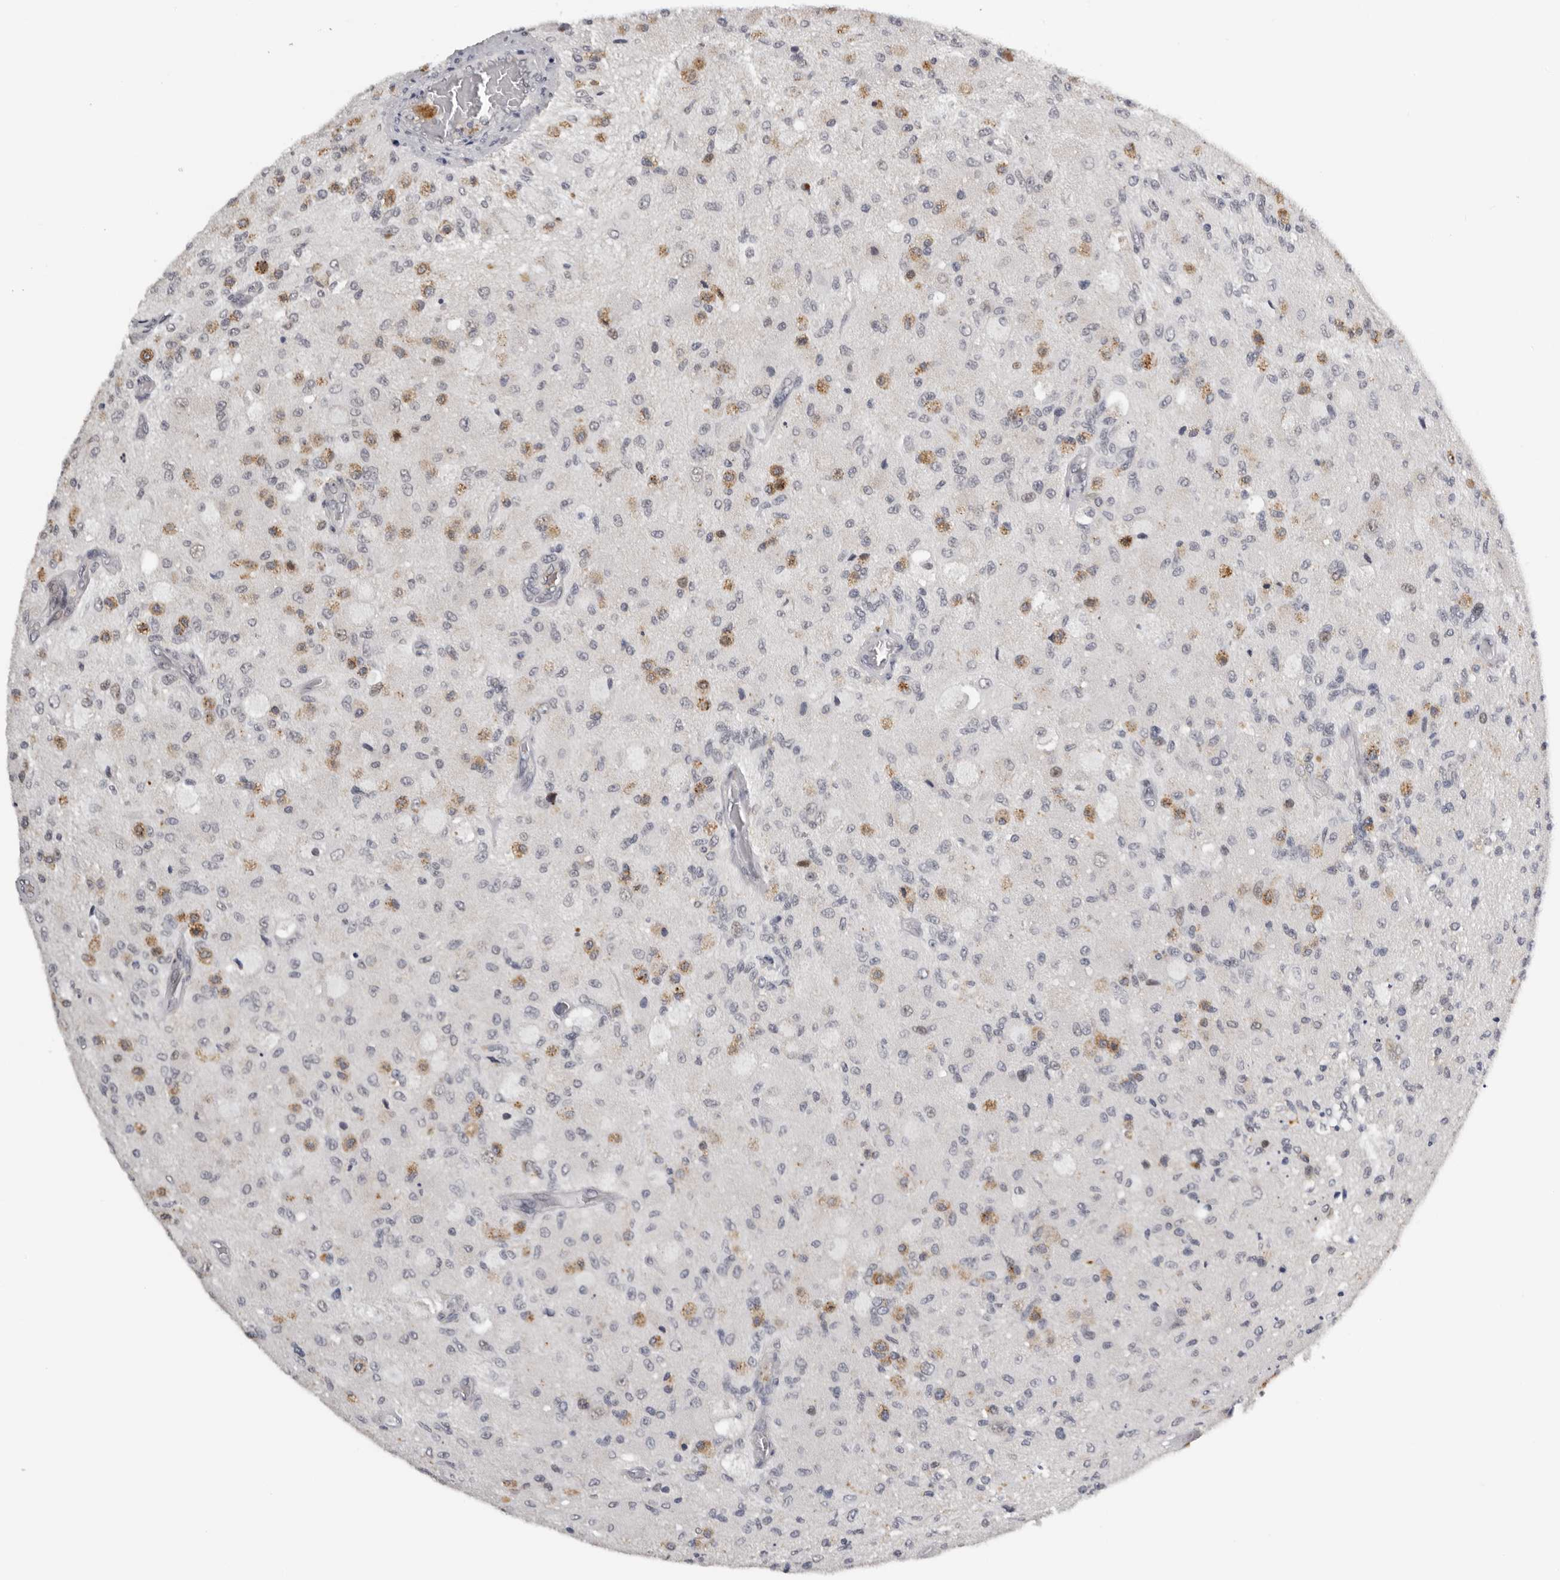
{"staining": {"intensity": "moderate", "quantity": "<25%", "location": "cytoplasmic/membranous"}, "tissue": "glioma", "cell_type": "Tumor cells", "image_type": "cancer", "snomed": [{"axis": "morphology", "description": "Normal tissue, NOS"}, {"axis": "morphology", "description": "Glioma, malignant, High grade"}, {"axis": "topography", "description": "Cerebral cortex"}], "caption": "Tumor cells demonstrate low levels of moderate cytoplasmic/membranous positivity in about <25% of cells in malignant high-grade glioma.", "gene": "KIF2B", "patient": {"sex": "male", "age": 77}}